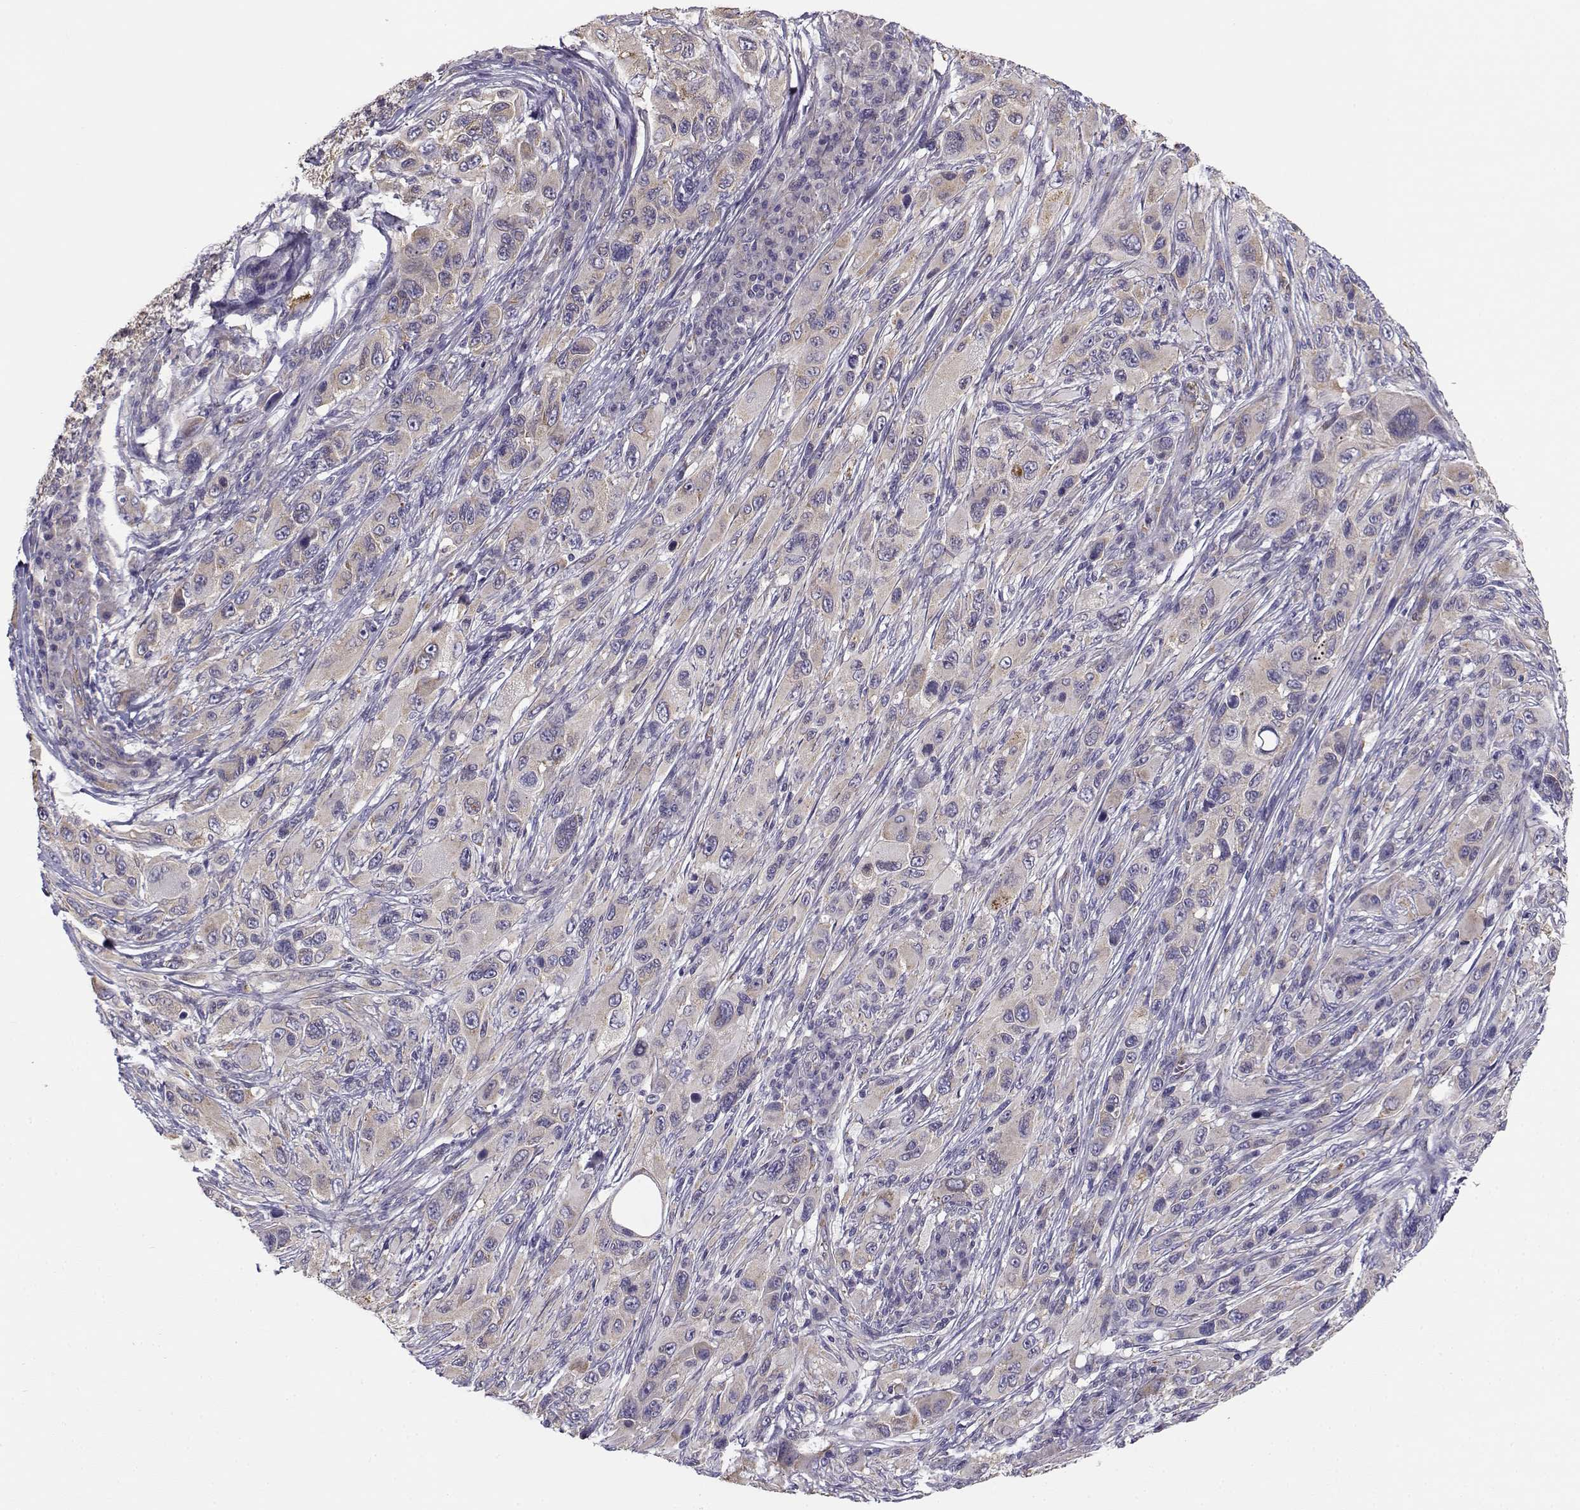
{"staining": {"intensity": "weak", "quantity": "<25%", "location": "cytoplasmic/membranous"}, "tissue": "melanoma", "cell_type": "Tumor cells", "image_type": "cancer", "snomed": [{"axis": "morphology", "description": "Malignant melanoma, NOS"}, {"axis": "topography", "description": "Skin"}], "caption": "Human malignant melanoma stained for a protein using immunohistochemistry shows no positivity in tumor cells.", "gene": "BEND6", "patient": {"sex": "male", "age": 53}}